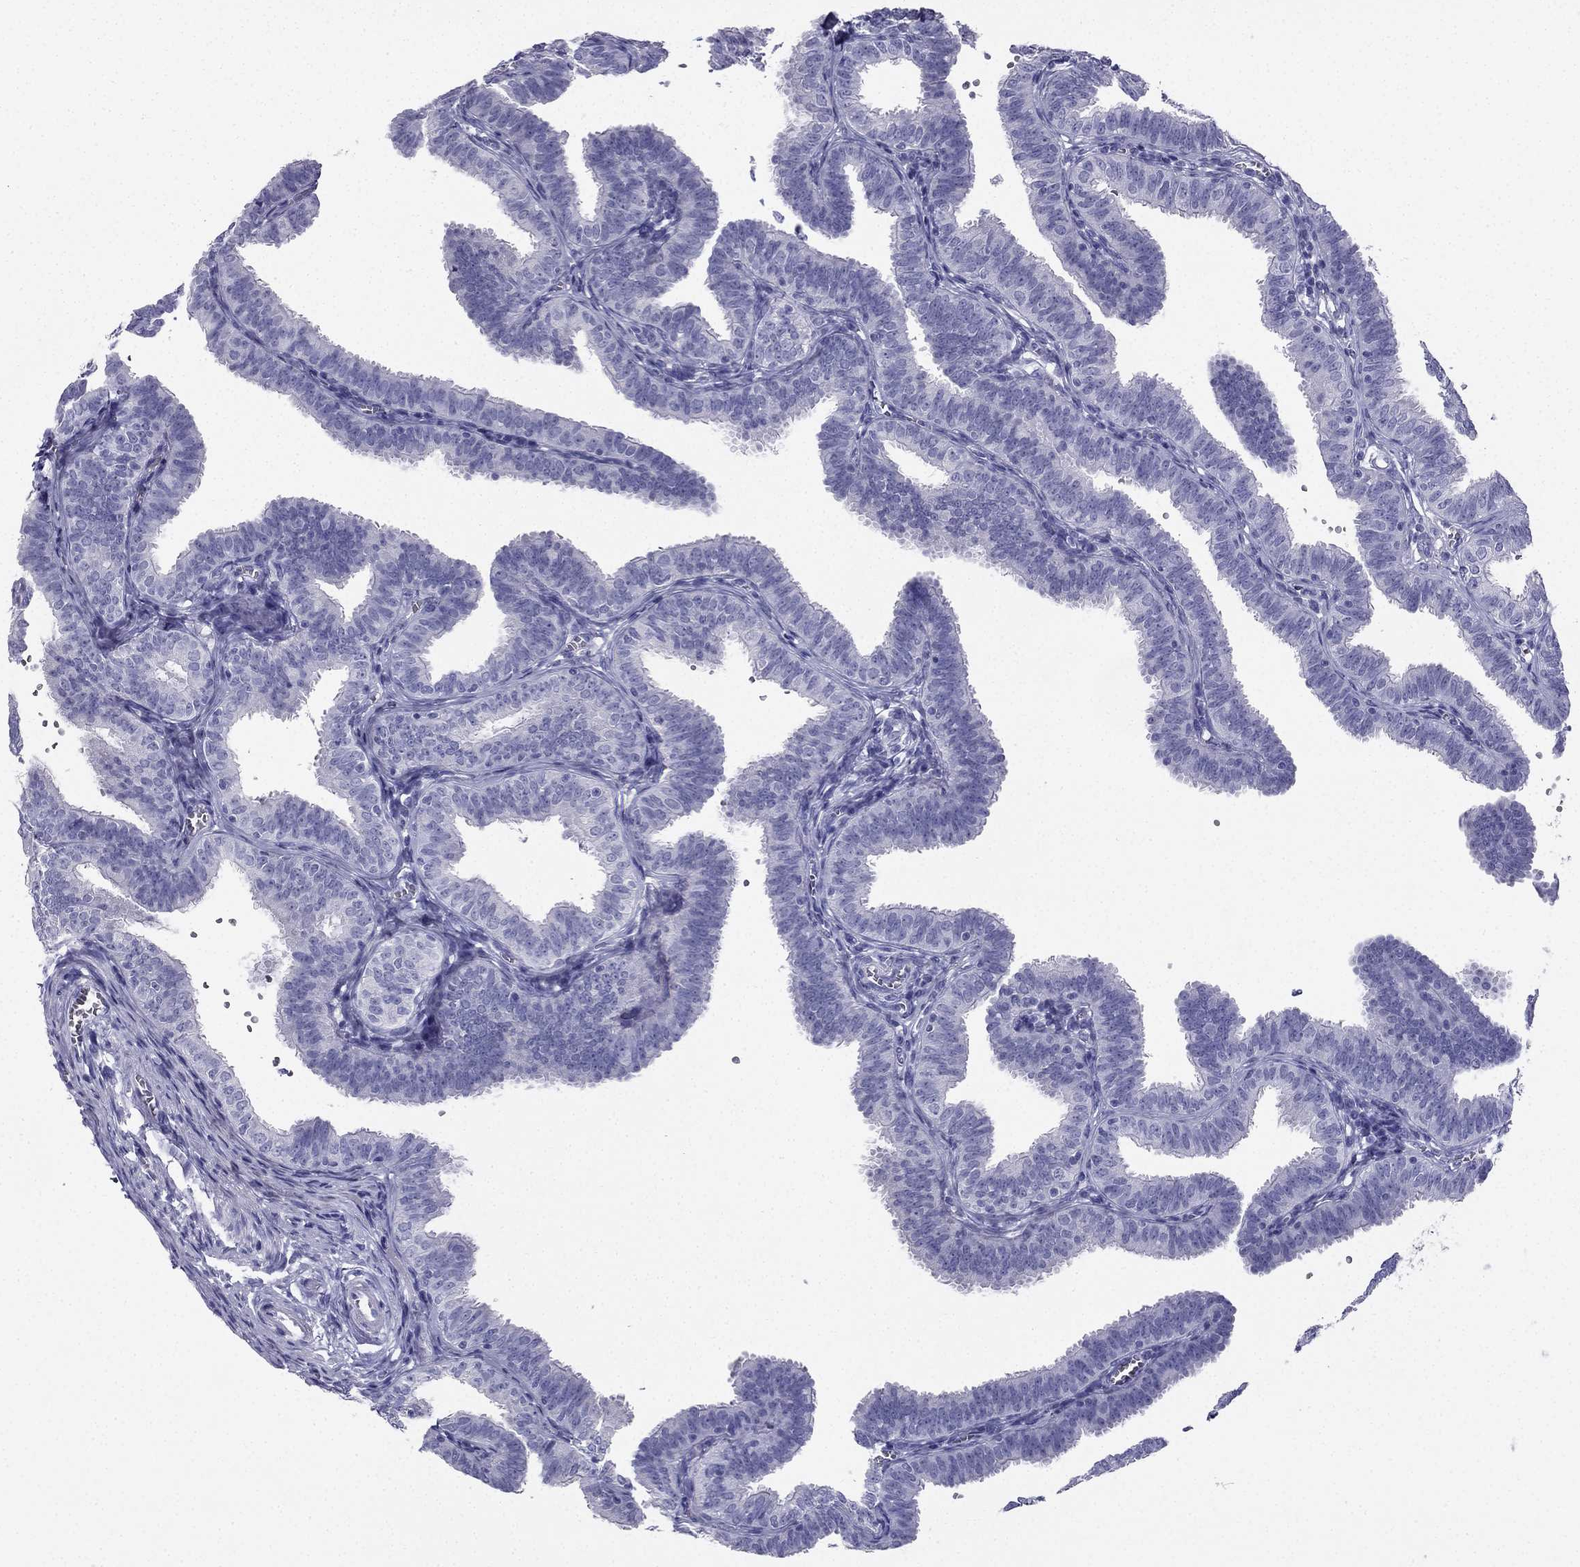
{"staining": {"intensity": "negative", "quantity": "none", "location": "none"}, "tissue": "fallopian tube", "cell_type": "Glandular cells", "image_type": "normal", "snomed": [{"axis": "morphology", "description": "Normal tissue, NOS"}, {"axis": "topography", "description": "Fallopian tube"}], "caption": "Photomicrograph shows no significant protein positivity in glandular cells of normal fallopian tube.", "gene": "NPTX1", "patient": {"sex": "female", "age": 25}}